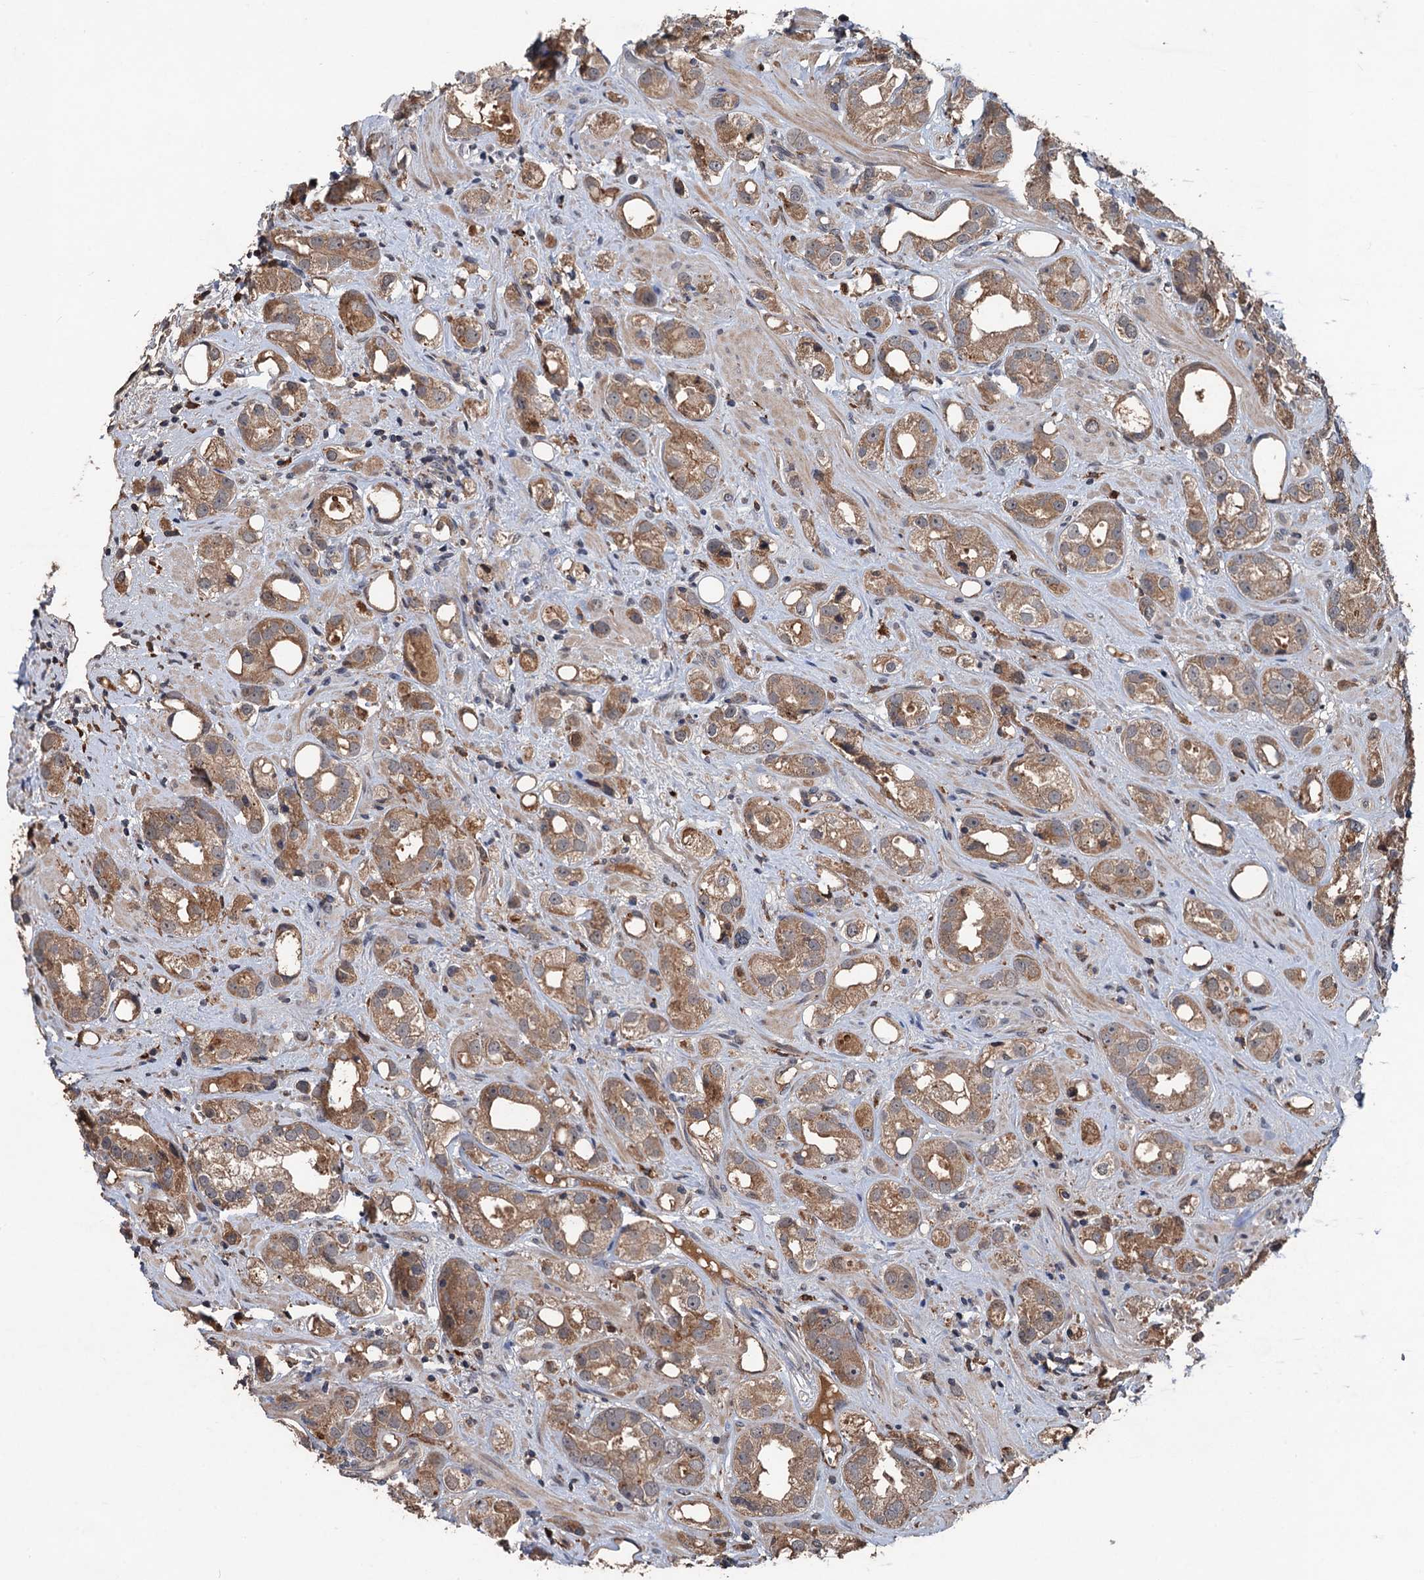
{"staining": {"intensity": "moderate", "quantity": ">75%", "location": "cytoplasmic/membranous"}, "tissue": "prostate cancer", "cell_type": "Tumor cells", "image_type": "cancer", "snomed": [{"axis": "morphology", "description": "Adenocarcinoma, NOS"}, {"axis": "topography", "description": "Prostate"}], "caption": "A brown stain shows moderate cytoplasmic/membranous positivity of a protein in human prostate cancer tumor cells.", "gene": "ZNF438", "patient": {"sex": "male", "age": 79}}